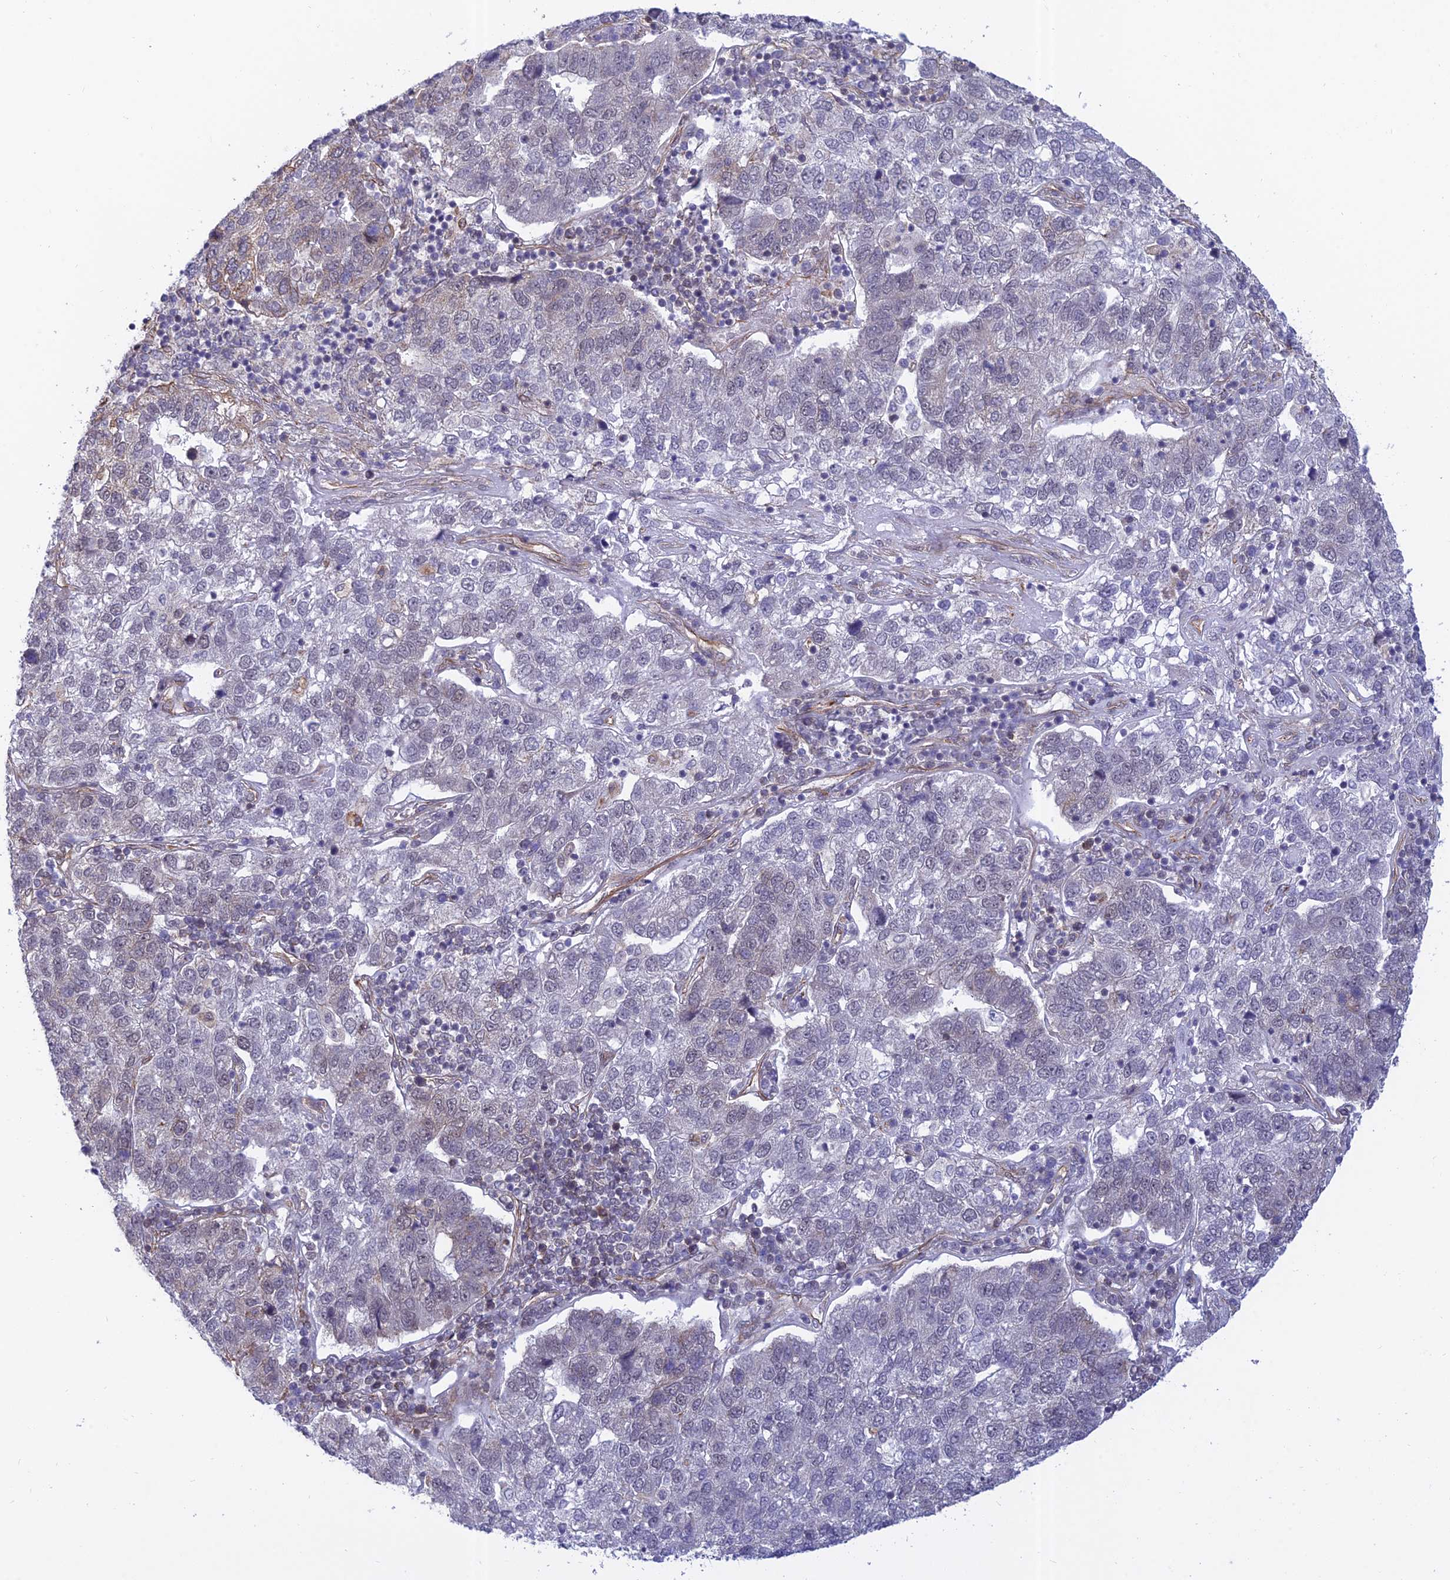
{"staining": {"intensity": "negative", "quantity": "none", "location": "none"}, "tissue": "pancreatic cancer", "cell_type": "Tumor cells", "image_type": "cancer", "snomed": [{"axis": "morphology", "description": "Adenocarcinoma, NOS"}, {"axis": "topography", "description": "Pancreas"}], "caption": "Micrograph shows no significant protein positivity in tumor cells of pancreatic cancer (adenocarcinoma). The staining was performed using DAB to visualize the protein expression in brown, while the nuclei were stained in blue with hematoxylin (Magnification: 20x).", "gene": "PAGR1", "patient": {"sex": "female", "age": 61}}